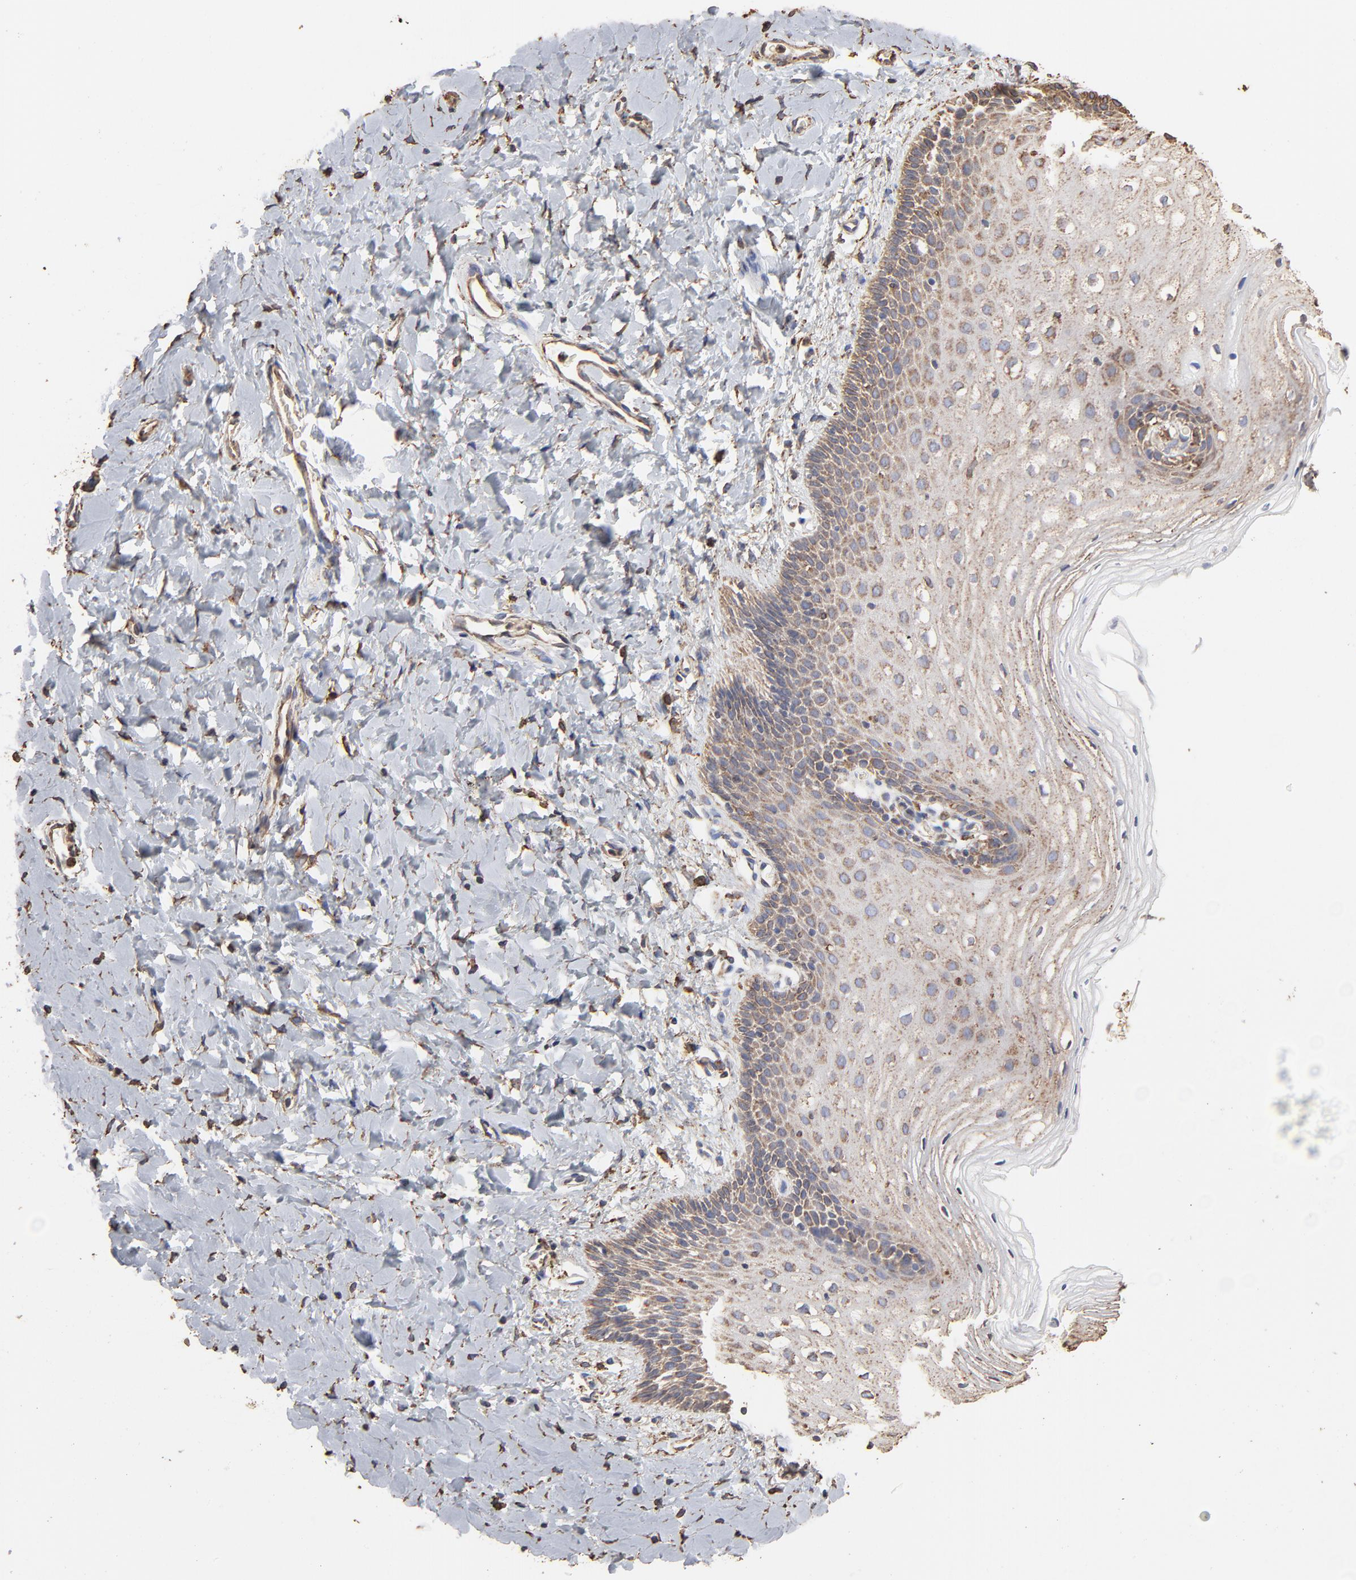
{"staining": {"intensity": "negative", "quantity": "none", "location": "none"}, "tissue": "vagina", "cell_type": "Squamous epithelial cells", "image_type": "normal", "snomed": [{"axis": "morphology", "description": "Normal tissue, NOS"}, {"axis": "topography", "description": "Vagina"}], "caption": "This is an immunohistochemistry micrograph of normal human vagina. There is no positivity in squamous epithelial cells.", "gene": "PDIA3", "patient": {"sex": "female", "age": 55}}